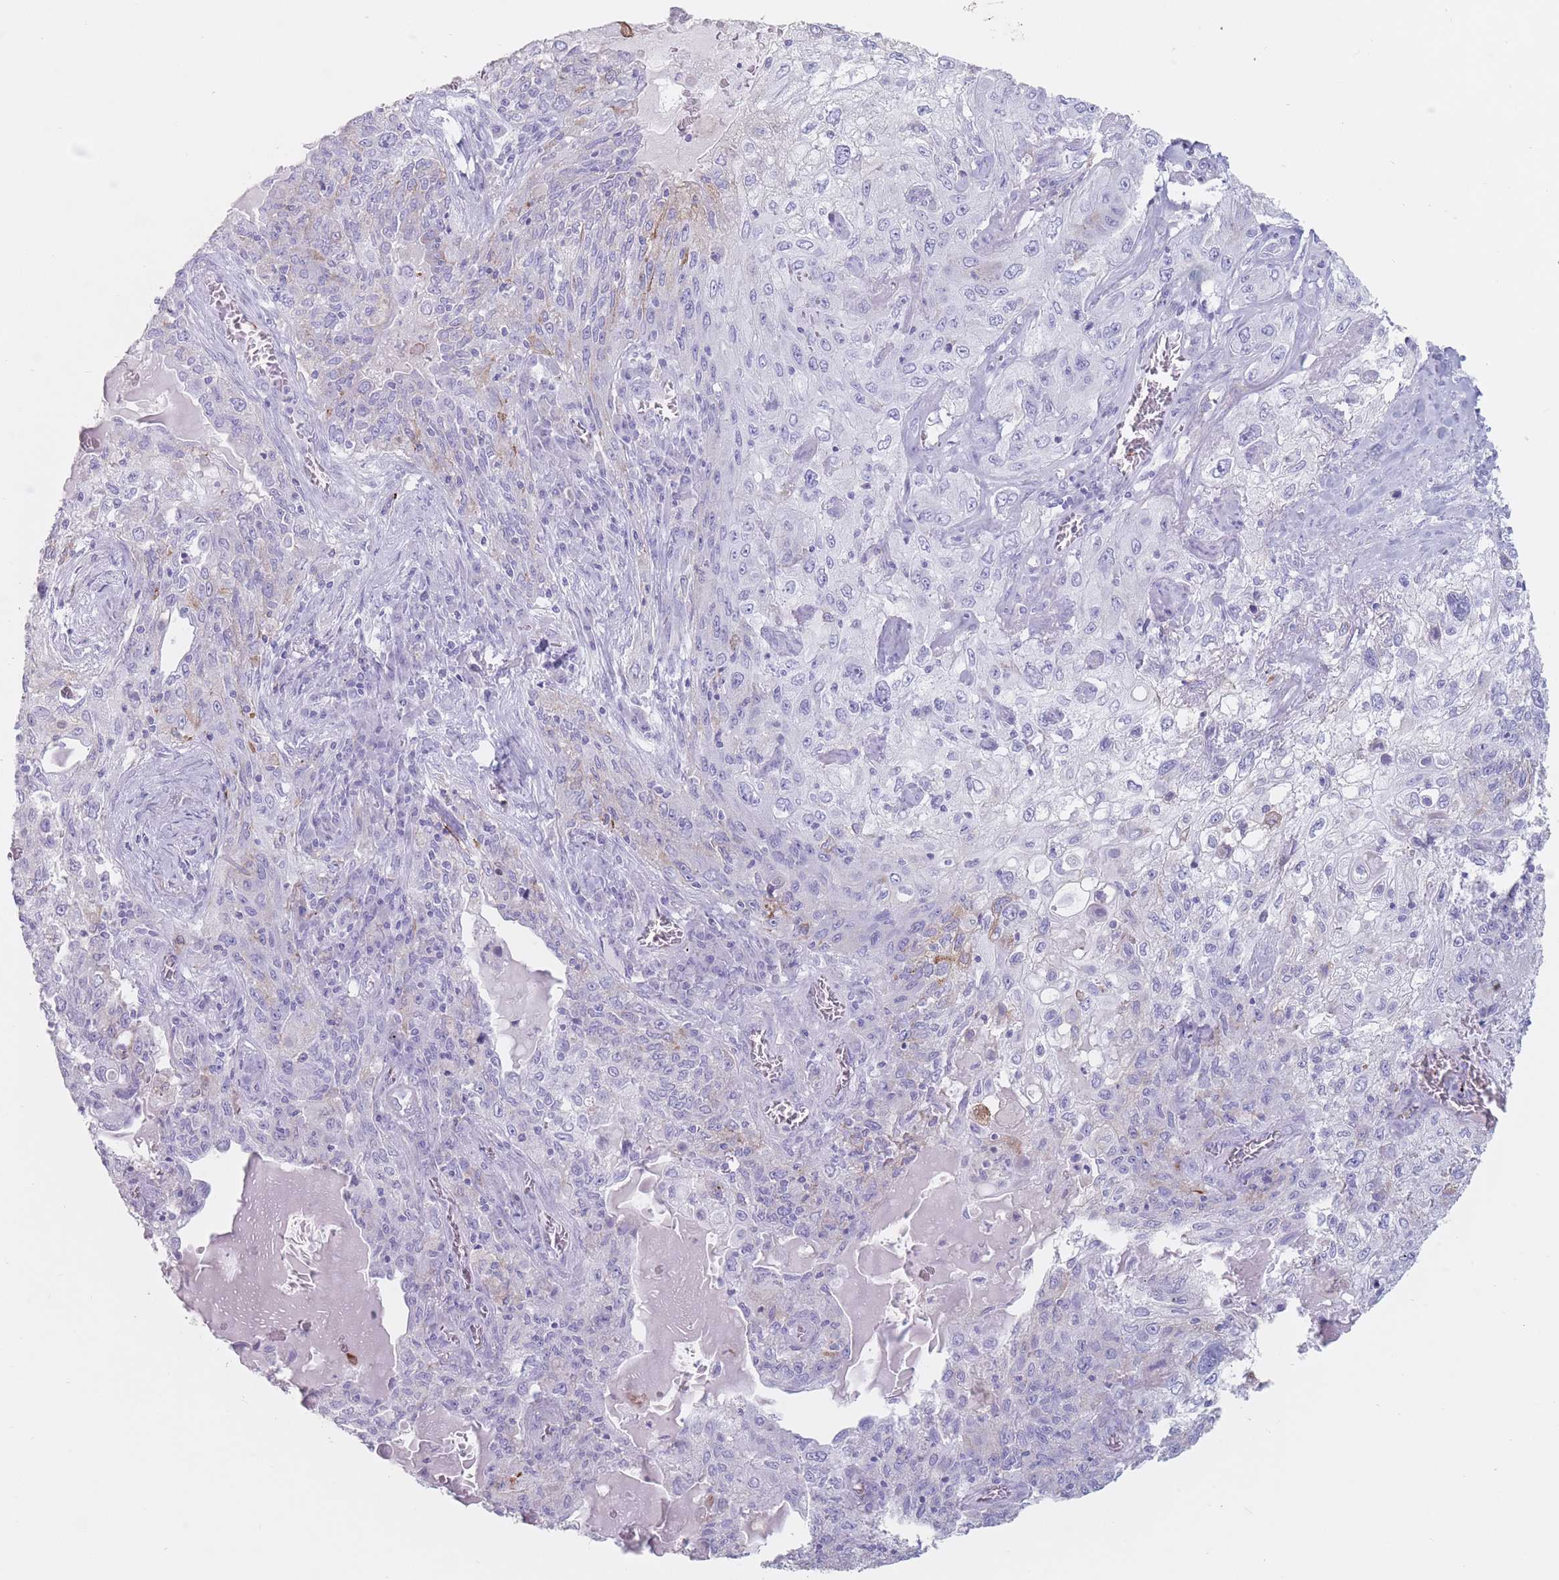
{"staining": {"intensity": "negative", "quantity": "none", "location": "none"}, "tissue": "lung cancer", "cell_type": "Tumor cells", "image_type": "cancer", "snomed": [{"axis": "morphology", "description": "Squamous cell carcinoma, NOS"}, {"axis": "topography", "description": "Lung"}], "caption": "Human lung cancer (squamous cell carcinoma) stained for a protein using IHC demonstrates no expression in tumor cells.", "gene": "ST3GAL5", "patient": {"sex": "female", "age": 69}}